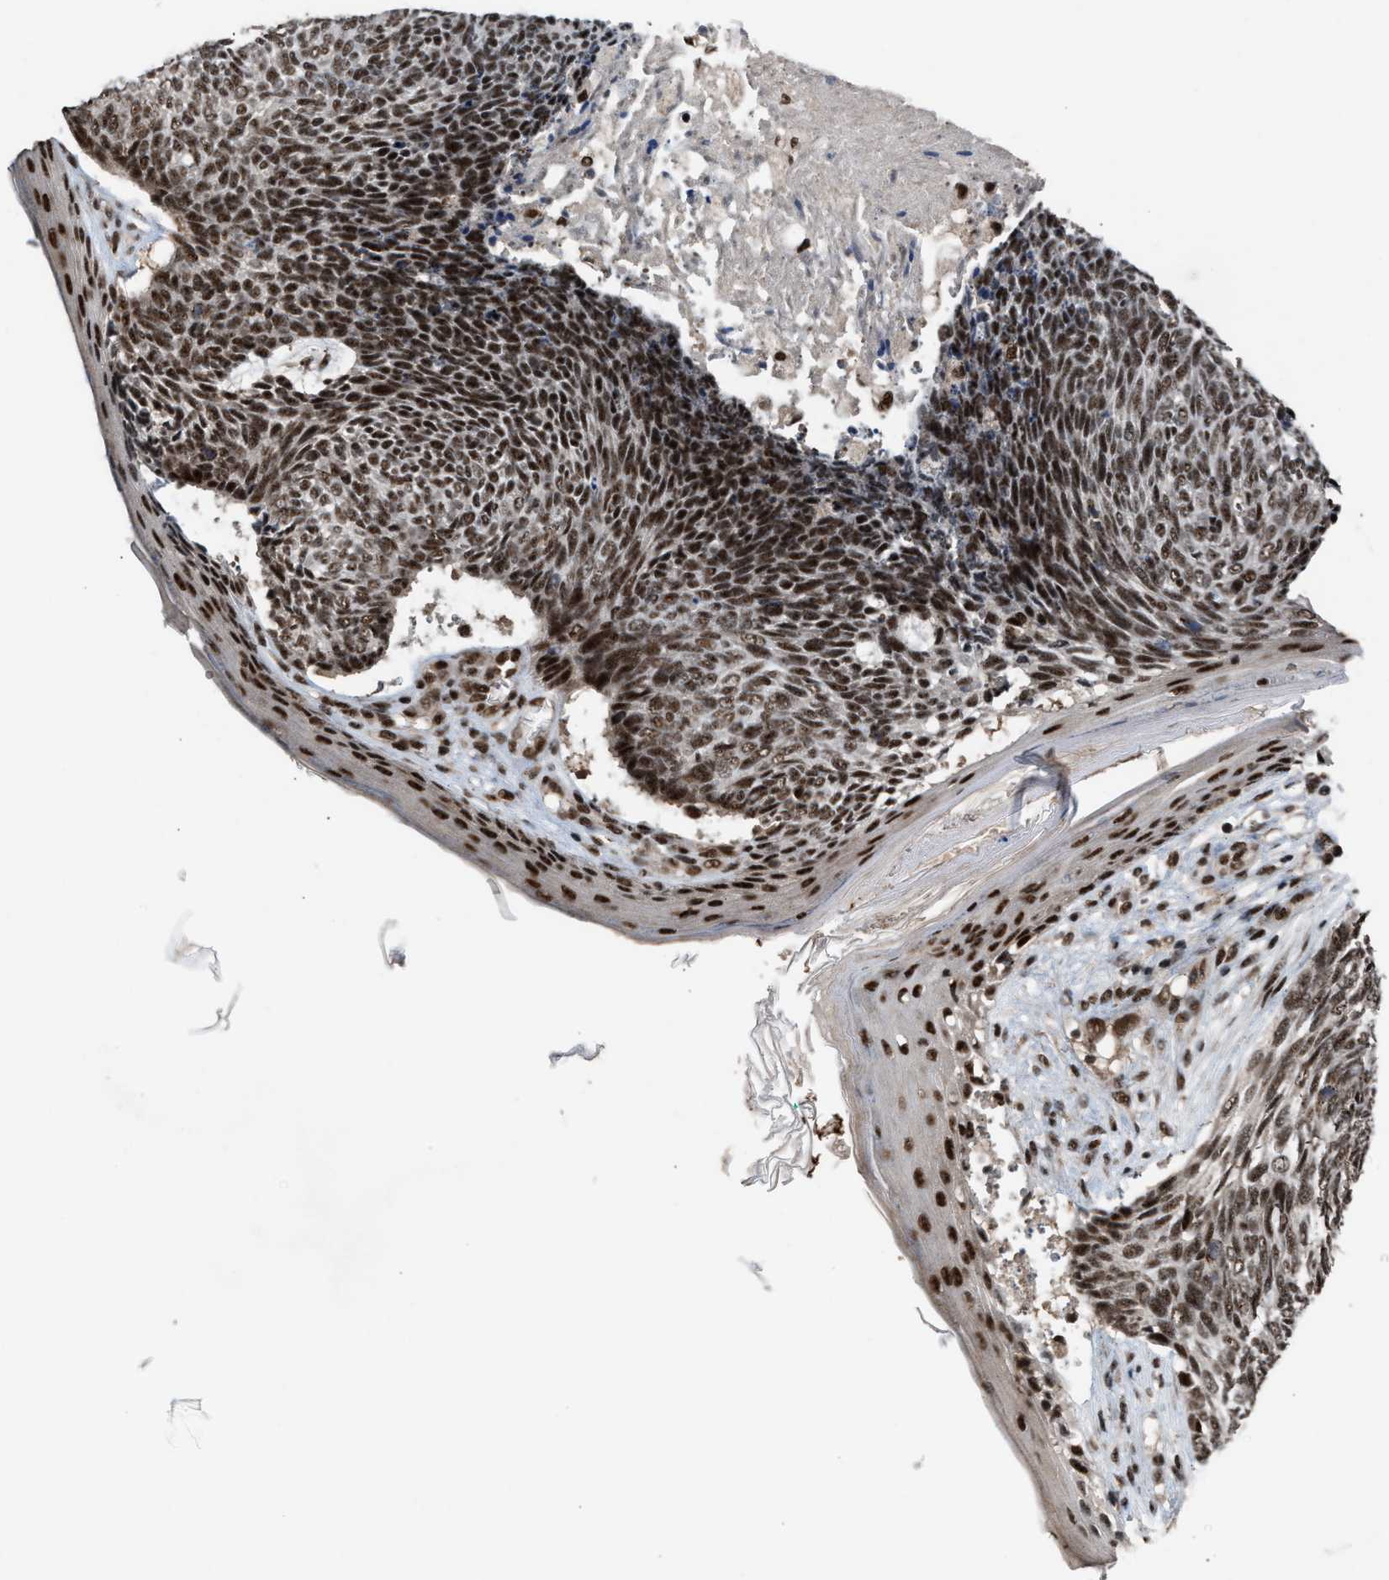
{"staining": {"intensity": "strong", "quantity": ">75%", "location": "nuclear"}, "tissue": "skin cancer", "cell_type": "Tumor cells", "image_type": "cancer", "snomed": [{"axis": "morphology", "description": "Basal cell carcinoma"}, {"axis": "topography", "description": "Skin"}], "caption": "Skin basal cell carcinoma stained with a brown dye shows strong nuclear positive positivity in approximately >75% of tumor cells.", "gene": "PRPF4", "patient": {"sex": "female", "age": 84}}